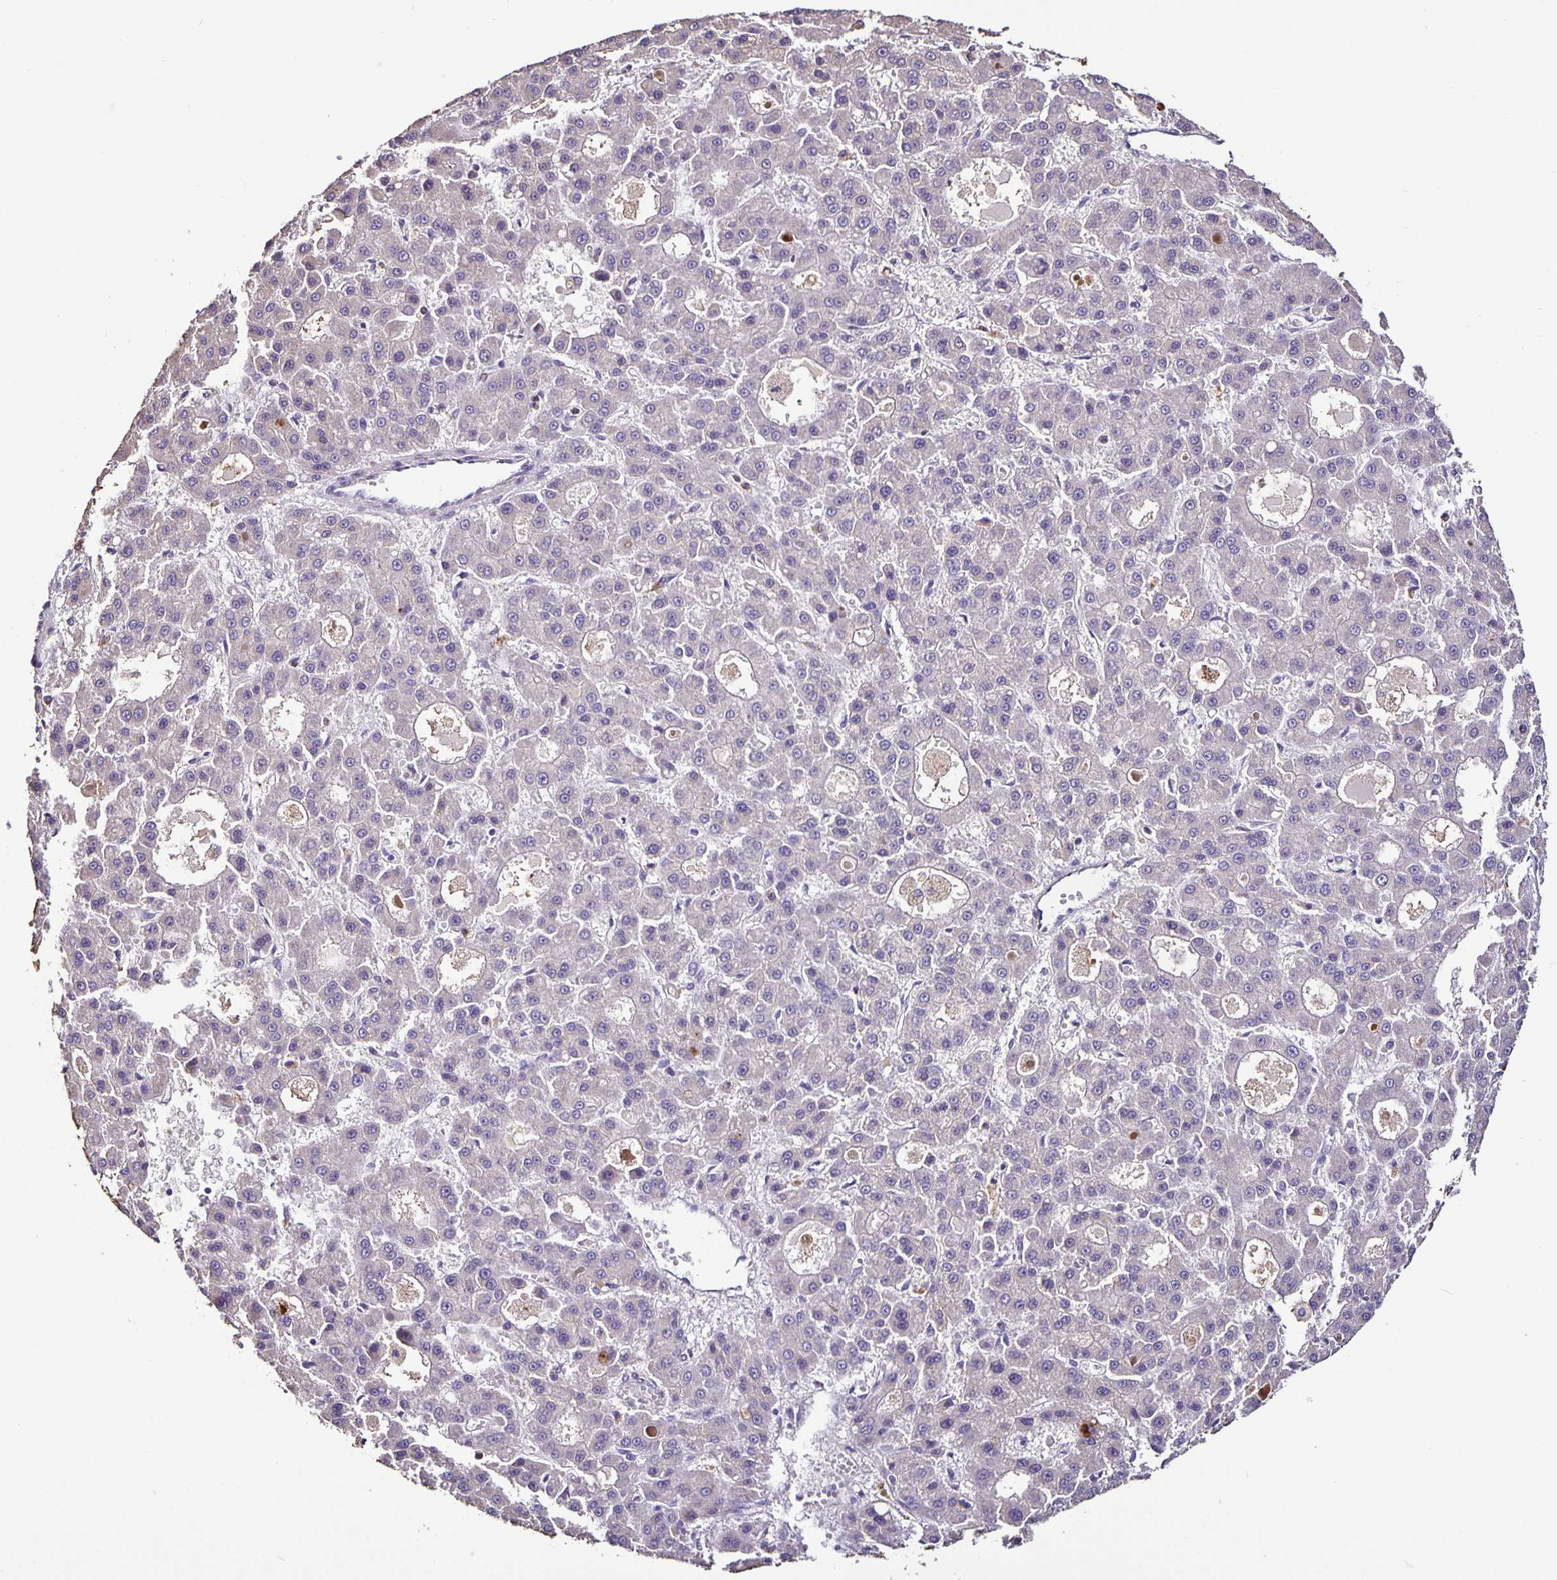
{"staining": {"intensity": "negative", "quantity": "none", "location": "none"}, "tissue": "liver cancer", "cell_type": "Tumor cells", "image_type": "cancer", "snomed": [{"axis": "morphology", "description": "Carcinoma, Hepatocellular, NOS"}, {"axis": "topography", "description": "Liver"}], "caption": "This is a histopathology image of immunohistochemistry staining of hepatocellular carcinoma (liver), which shows no expression in tumor cells.", "gene": "FCER1A", "patient": {"sex": "male", "age": 70}}